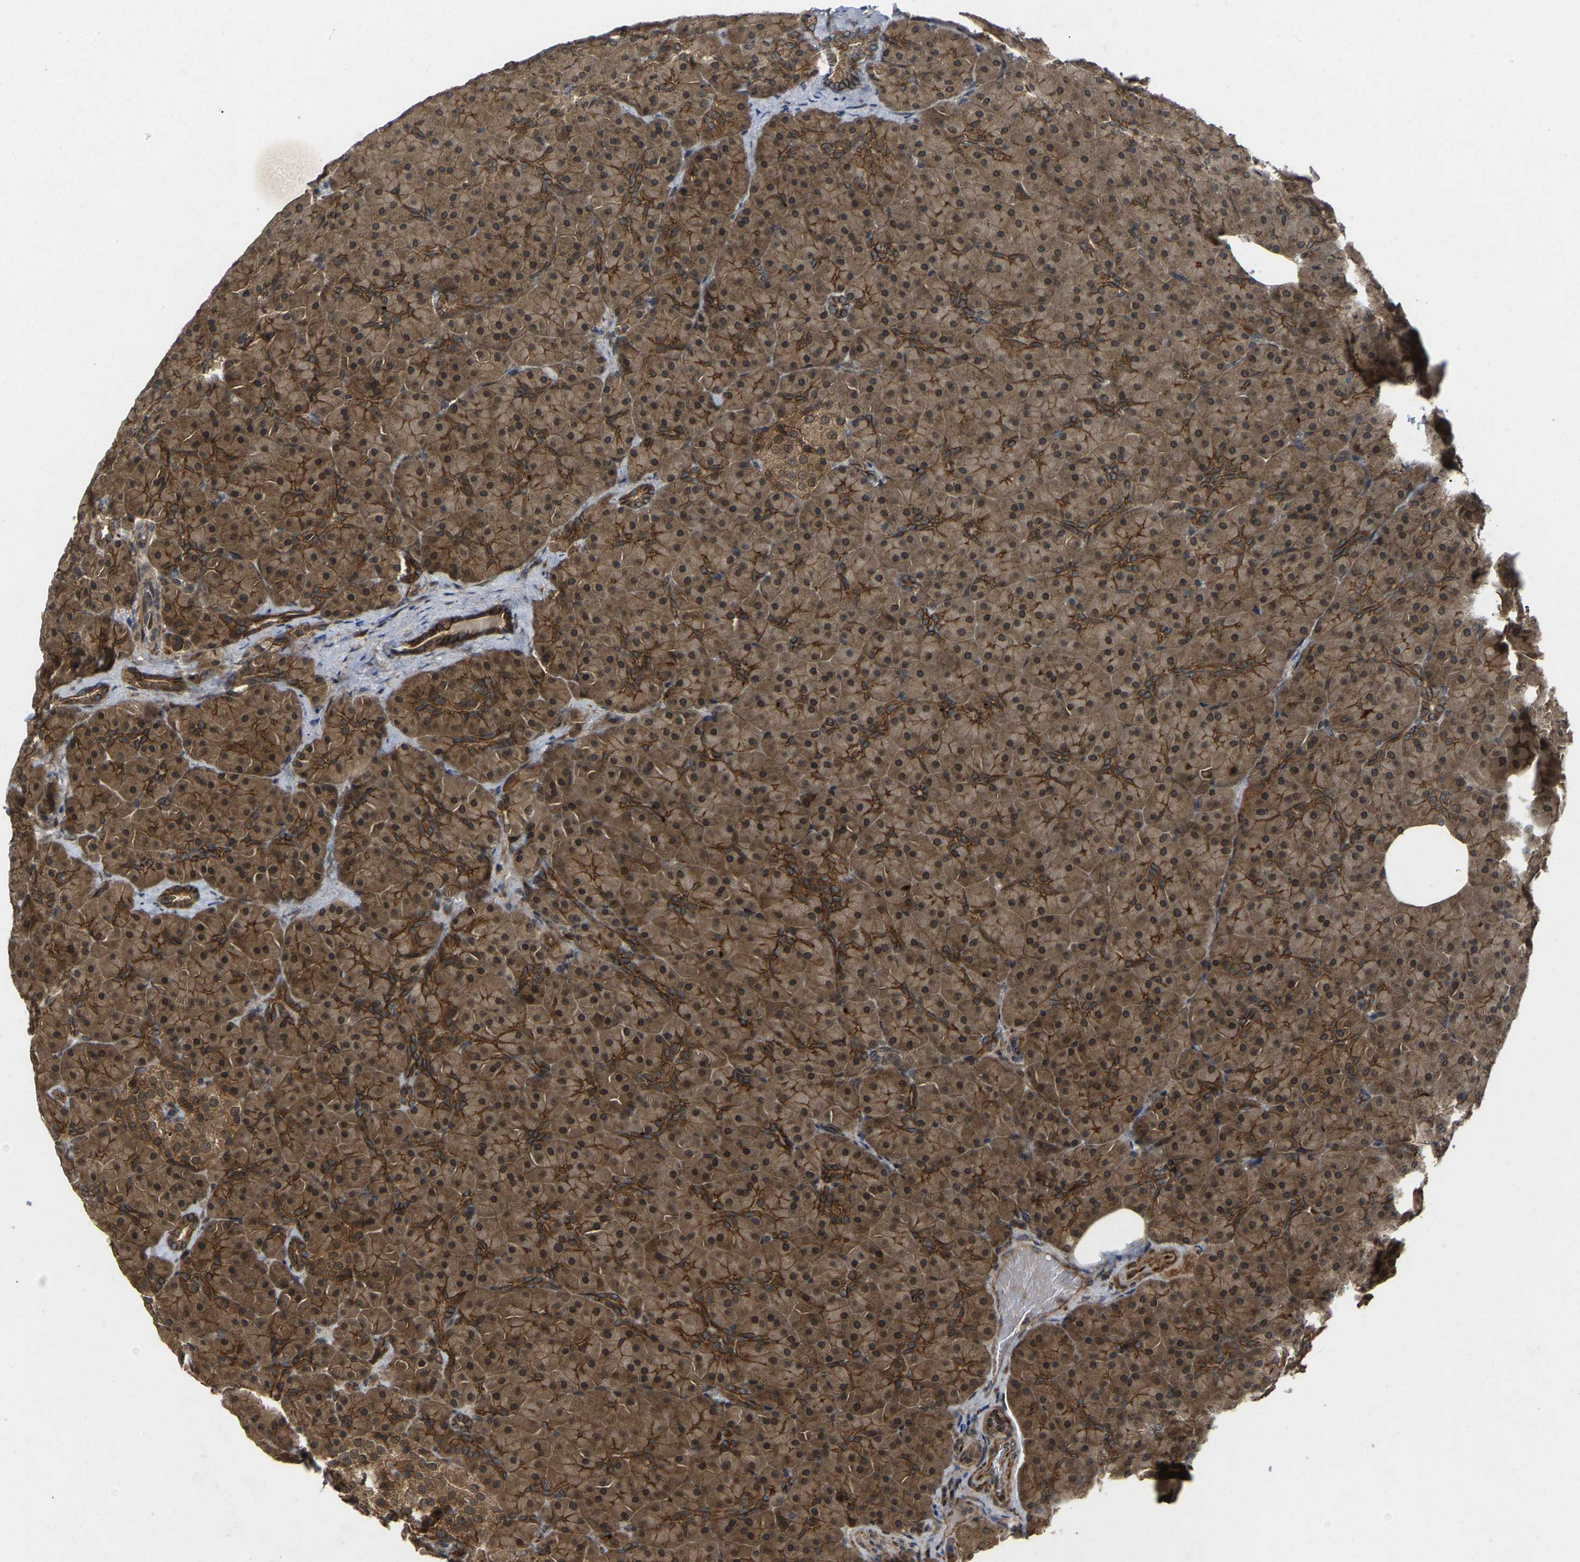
{"staining": {"intensity": "moderate", "quantity": ">75%", "location": "cytoplasmic/membranous,nuclear"}, "tissue": "pancreas", "cell_type": "Exocrine glandular cells", "image_type": "normal", "snomed": [{"axis": "morphology", "description": "Normal tissue, NOS"}, {"axis": "topography", "description": "Pancreas"}], "caption": "Immunohistochemical staining of benign human pancreas demonstrates moderate cytoplasmic/membranous,nuclear protein positivity in about >75% of exocrine glandular cells. The staining was performed using DAB (3,3'-diaminobenzidine) to visualize the protein expression in brown, while the nuclei were stained in blue with hematoxylin (Magnification: 20x).", "gene": "KIAA1549", "patient": {"sex": "male", "age": 66}}